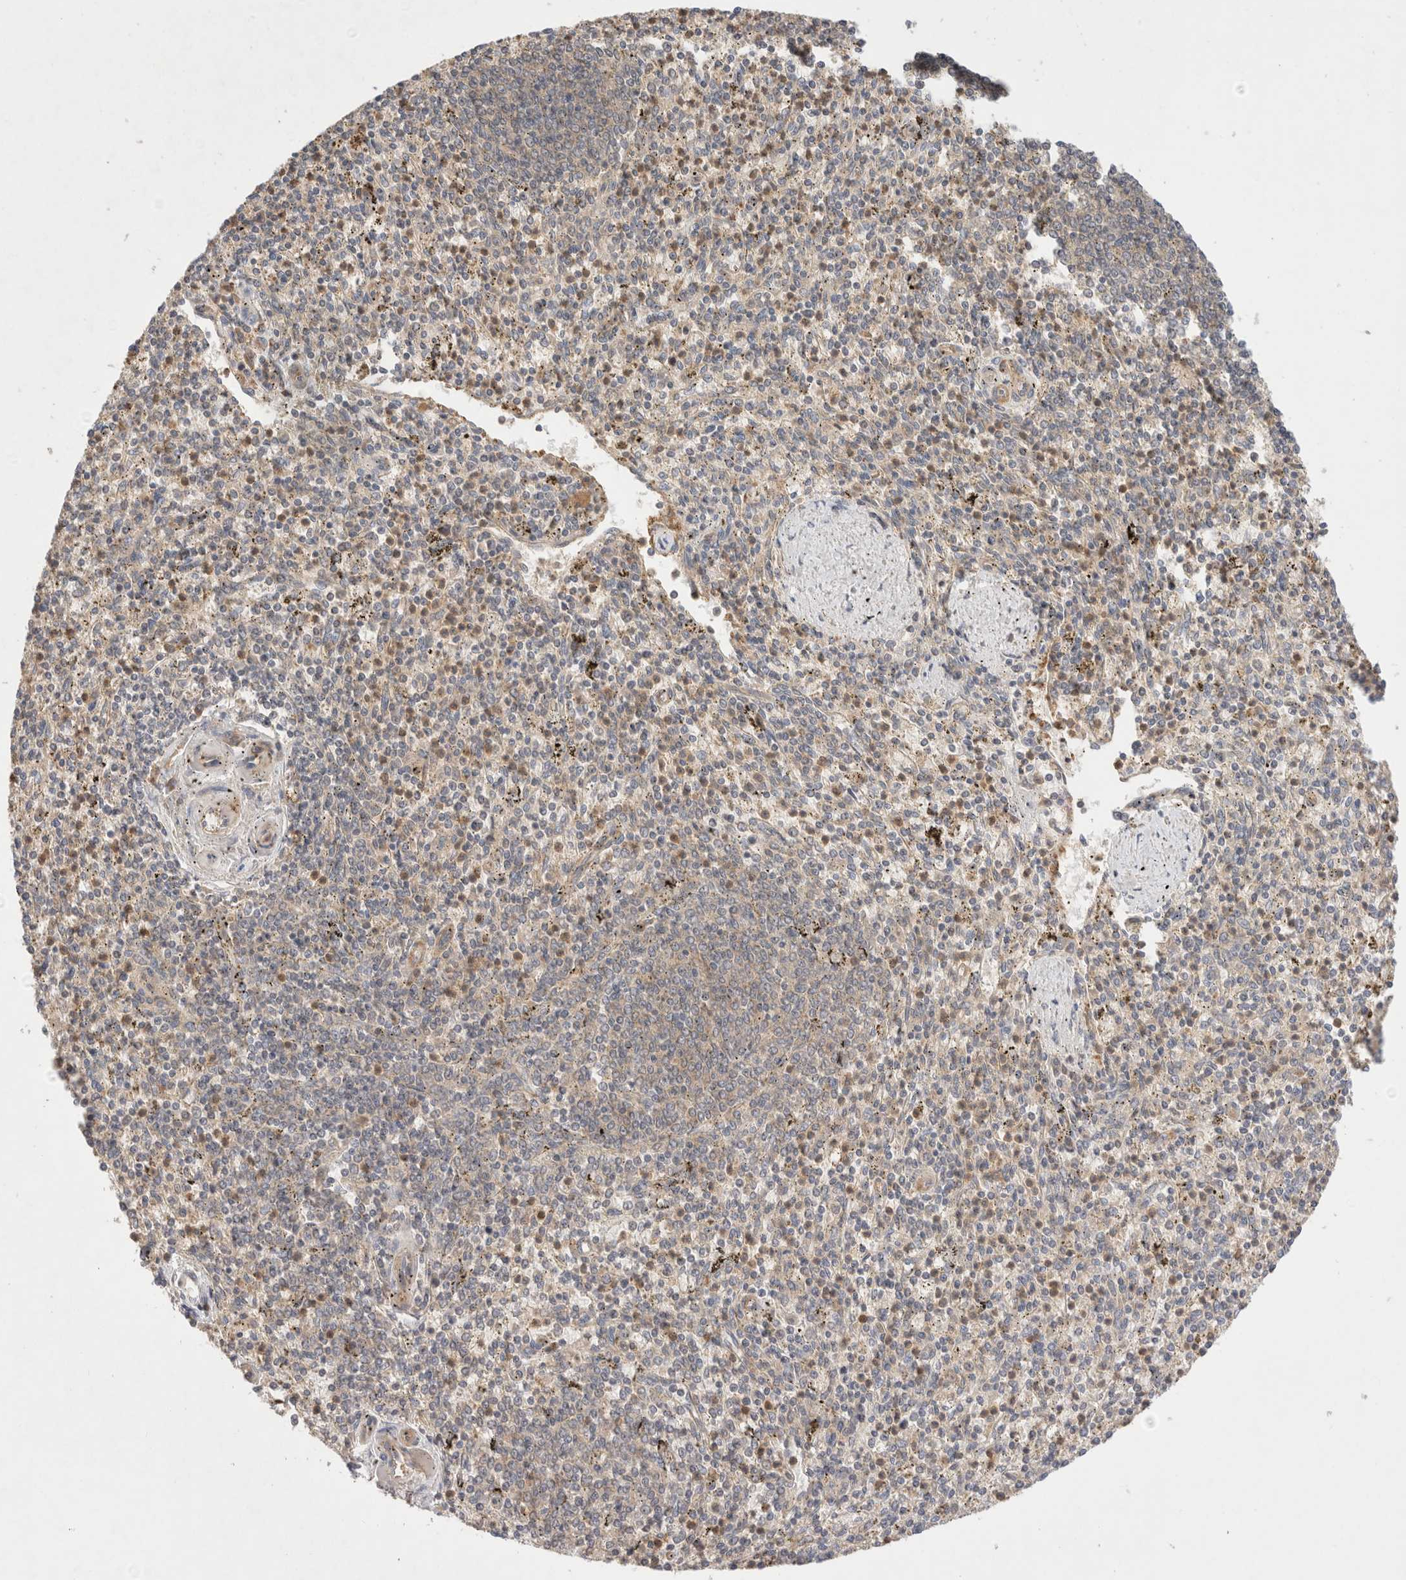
{"staining": {"intensity": "moderate", "quantity": "25%-75%", "location": "cytoplasmic/membranous"}, "tissue": "spleen", "cell_type": "Cells in red pulp", "image_type": "normal", "snomed": [{"axis": "morphology", "description": "Normal tissue, NOS"}, {"axis": "topography", "description": "Spleen"}], "caption": "Human spleen stained with a brown dye exhibits moderate cytoplasmic/membranous positive expression in approximately 25%-75% of cells in red pulp.", "gene": "CARNMT1", "patient": {"sex": "male", "age": 72}}